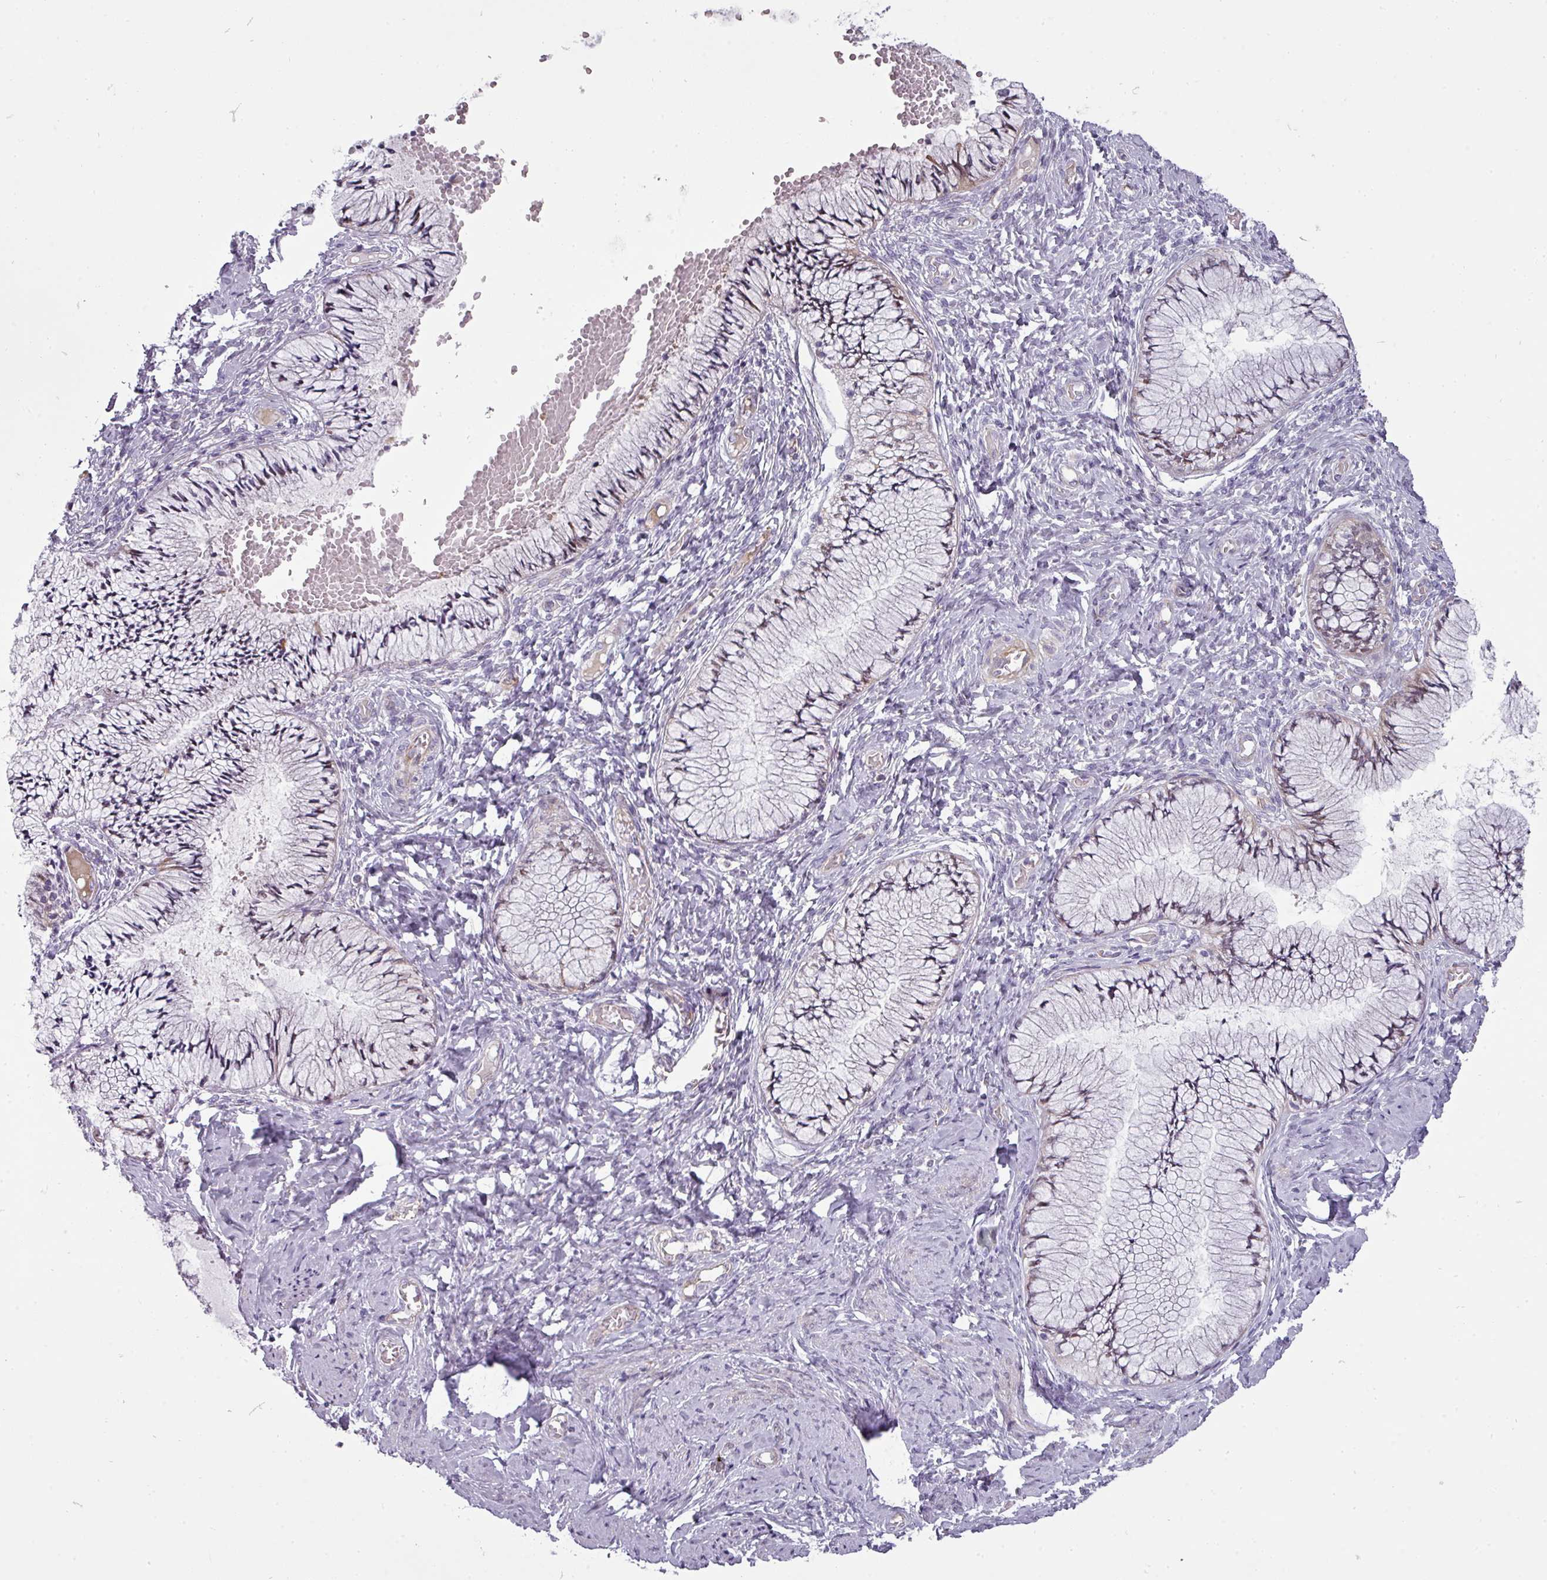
{"staining": {"intensity": "weak", "quantity": "<25%", "location": "cytoplasmic/membranous"}, "tissue": "cervix", "cell_type": "Glandular cells", "image_type": "normal", "snomed": [{"axis": "morphology", "description": "Normal tissue, NOS"}, {"axis": "topography", "description": "Cervix"}], "caption": "Cervix was stained to show a protein in brown. There is no significant staining in glandular cells. (Brightfield microscopy of DAB IHC at high magnification).", "gene": "CHRDL1", "patient": {"sex": "female", "age": 42}}